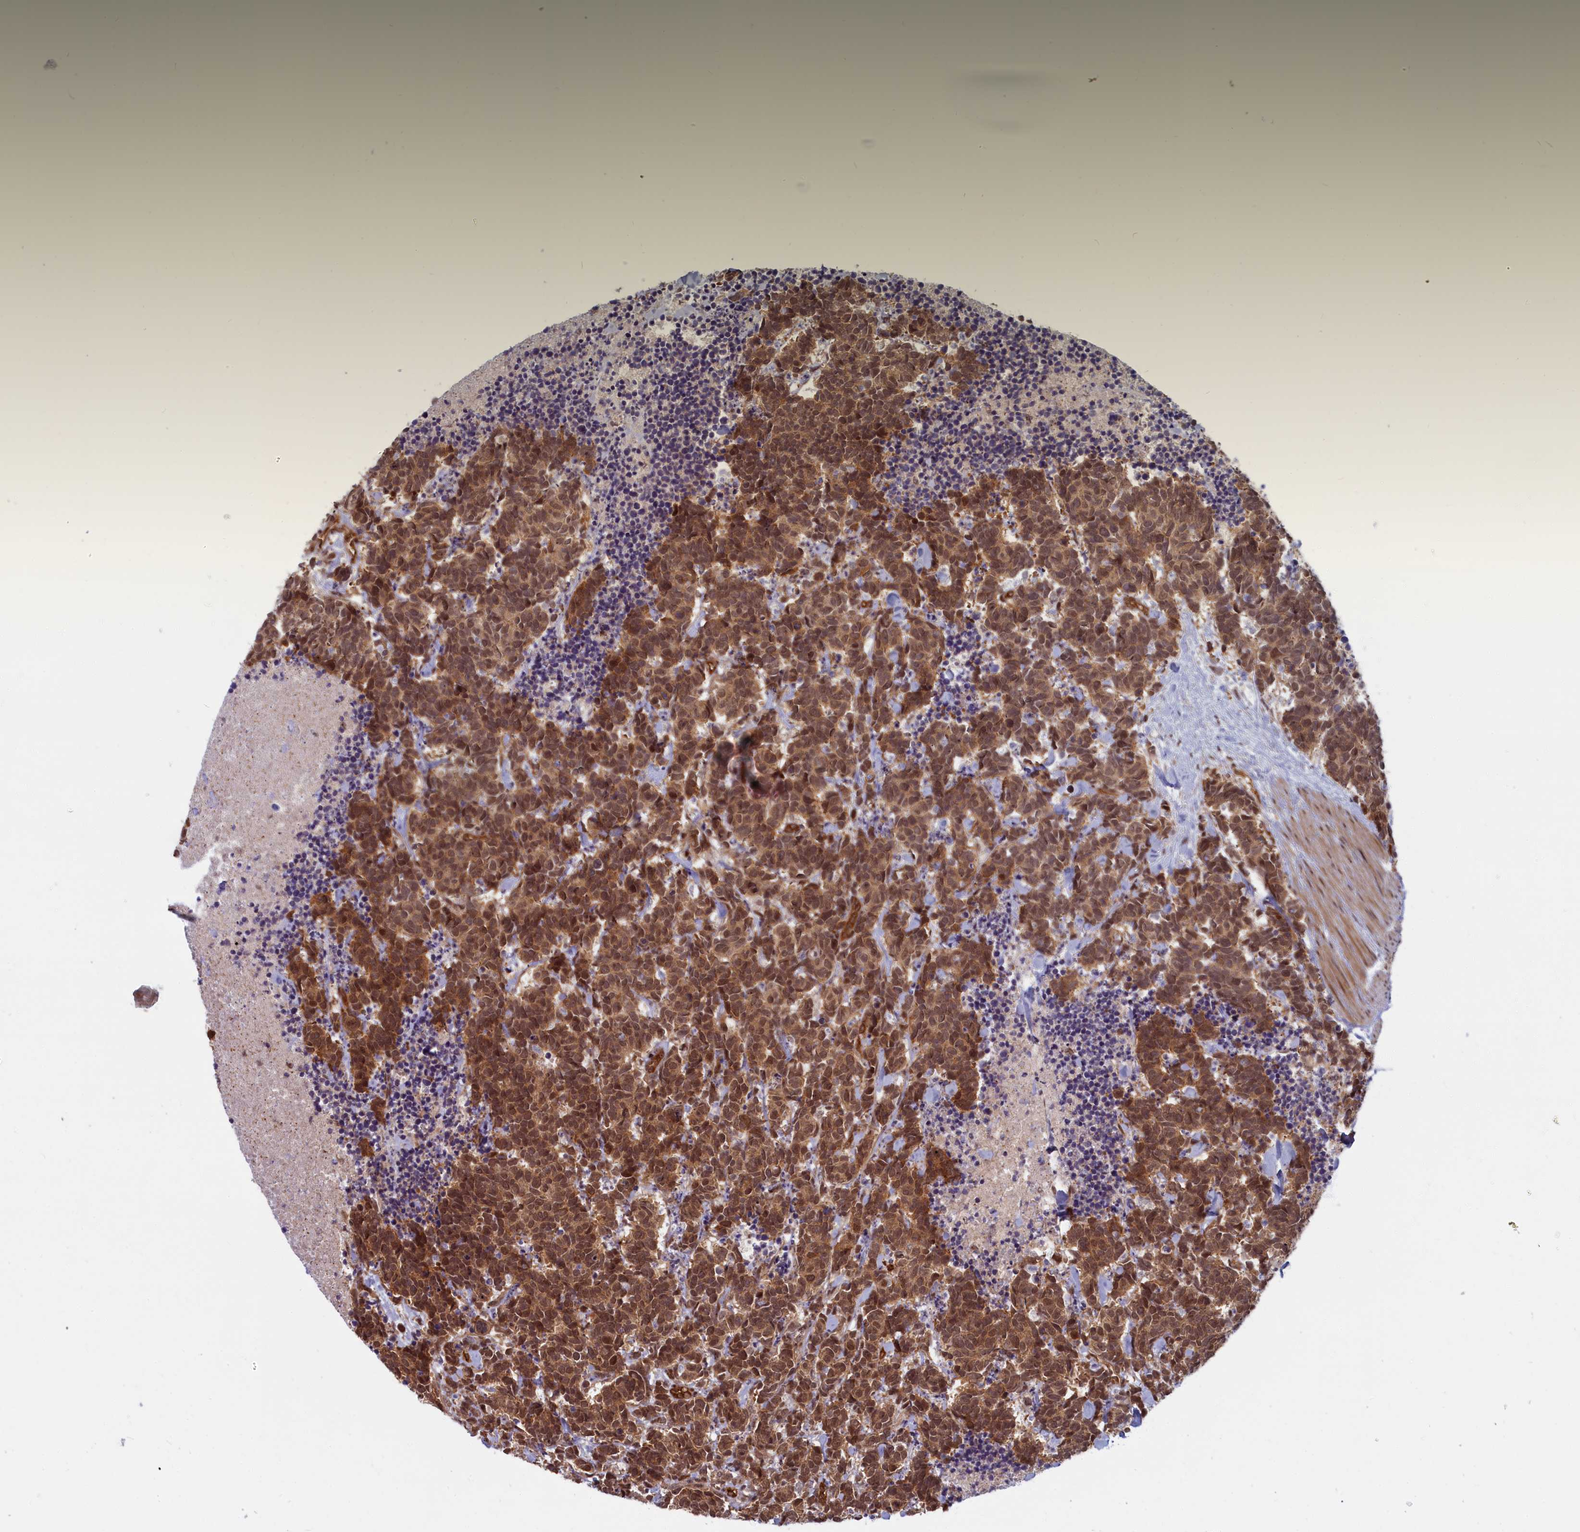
{"staining": {"intensity": "strong", "quantity": ">75%", "location": "nuclear"}, "tissue": "carcinoid", "cell_type": "Tumor cells", "image_type": "cancer", "snomed": [{"axis": "morphology", "description": "Carcinoma, NOS"}, {"axis": "morphology", "description": "Carcinoid, malignant, NOS"}, {"axis": "topography", "description": "Prostate"}], "caption": "An image showing strong nuclear expression in approximately >75% of tumor cells in carcinoid, as visualized by brown immunohistochemical staining.", "gene": "SNRK", "patient": {"sex": "male", "age": 57}}